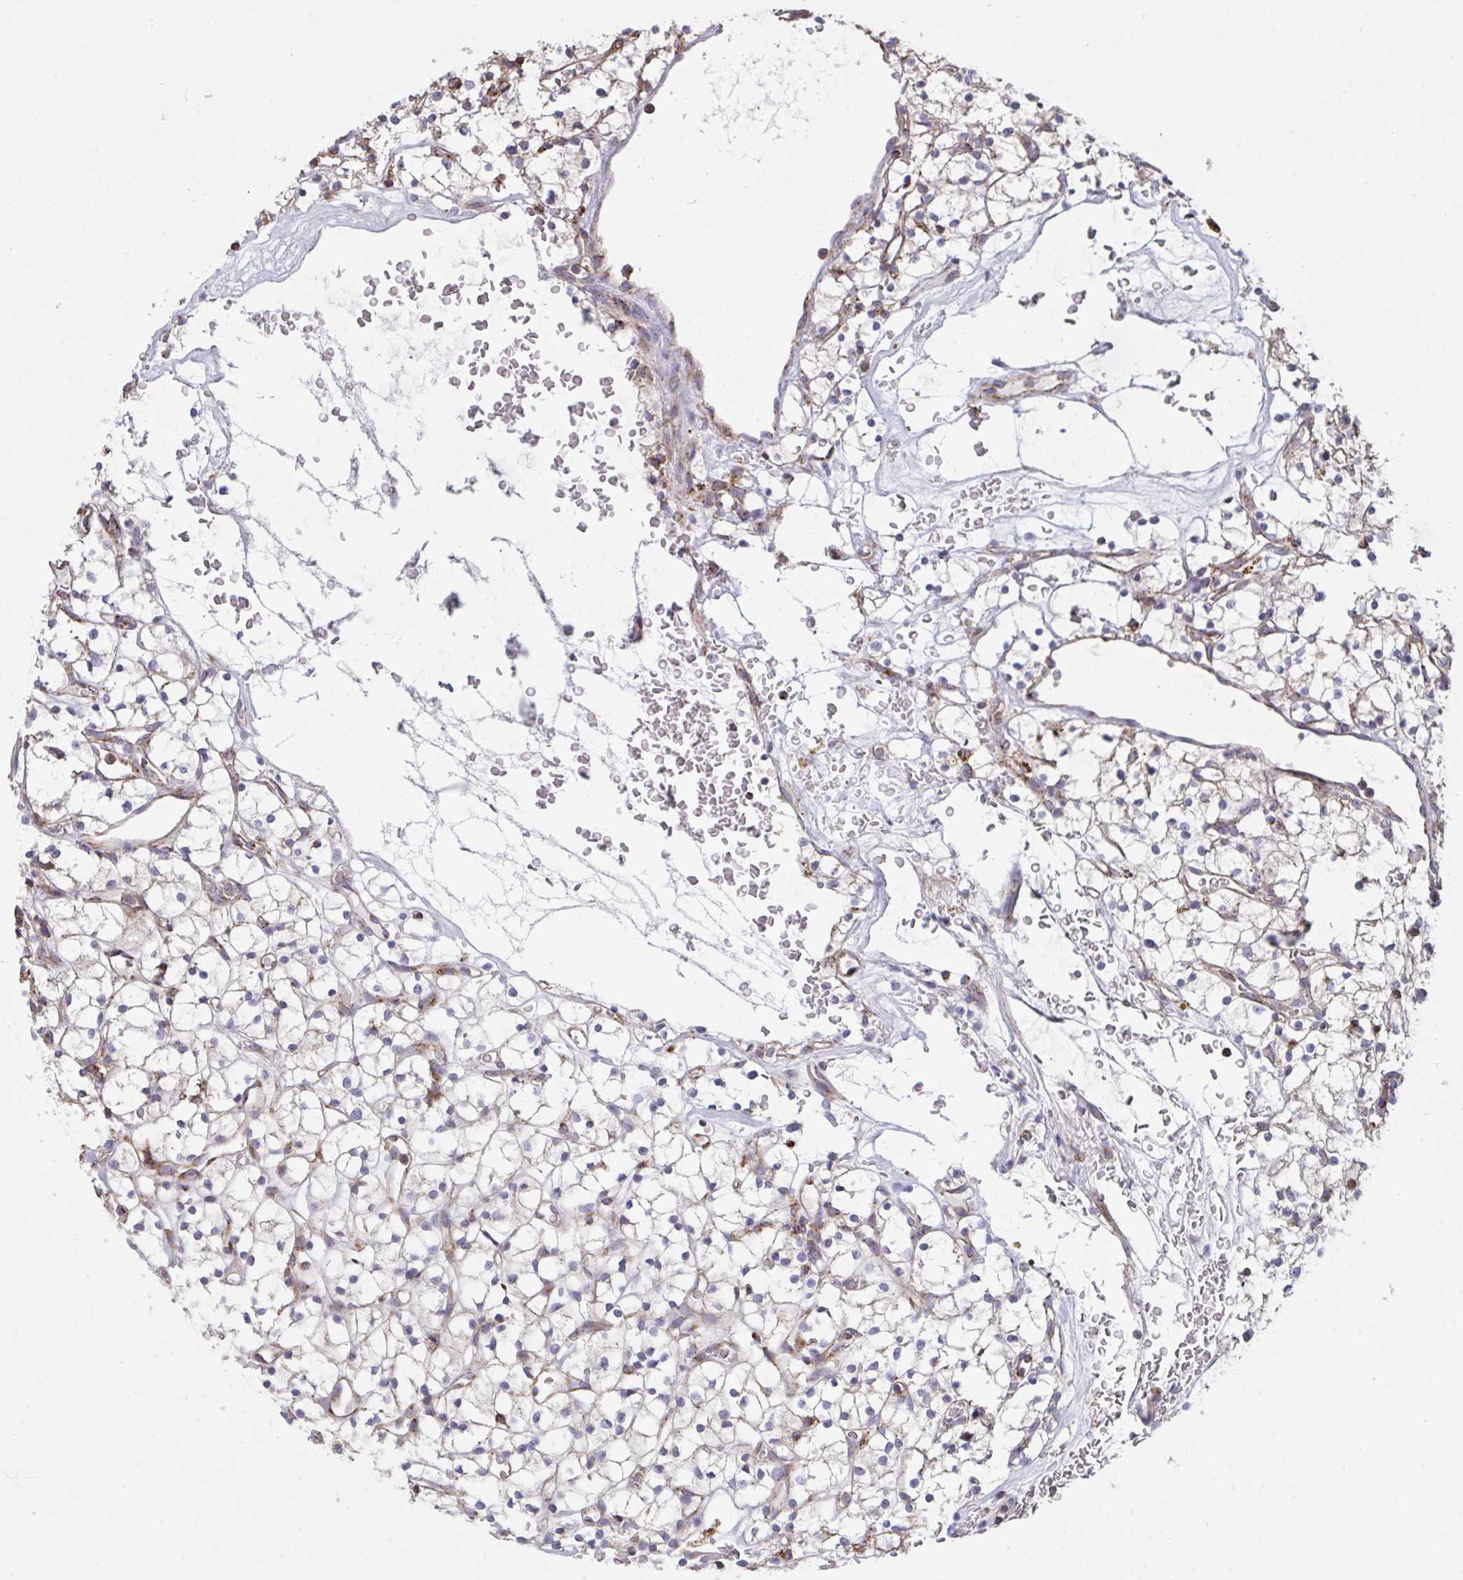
{"staining": {"intensity": "negative", "quantity": "none", "location": "none"}, "tissue": "renal cancer", "cell_type": "Tumor cells", "image_type": "cancer", "snomed": [{"axis": "morphology", "description": "Adenocarcinoma, NOS"}, {"axis": "topography", "description": "Kidney"}], "caption": "This is an IHC image of human renal cancer. There is no staining in tumor cells.", "gene": "MICOS10", "patient": {"sex": "female", "age": 64}}